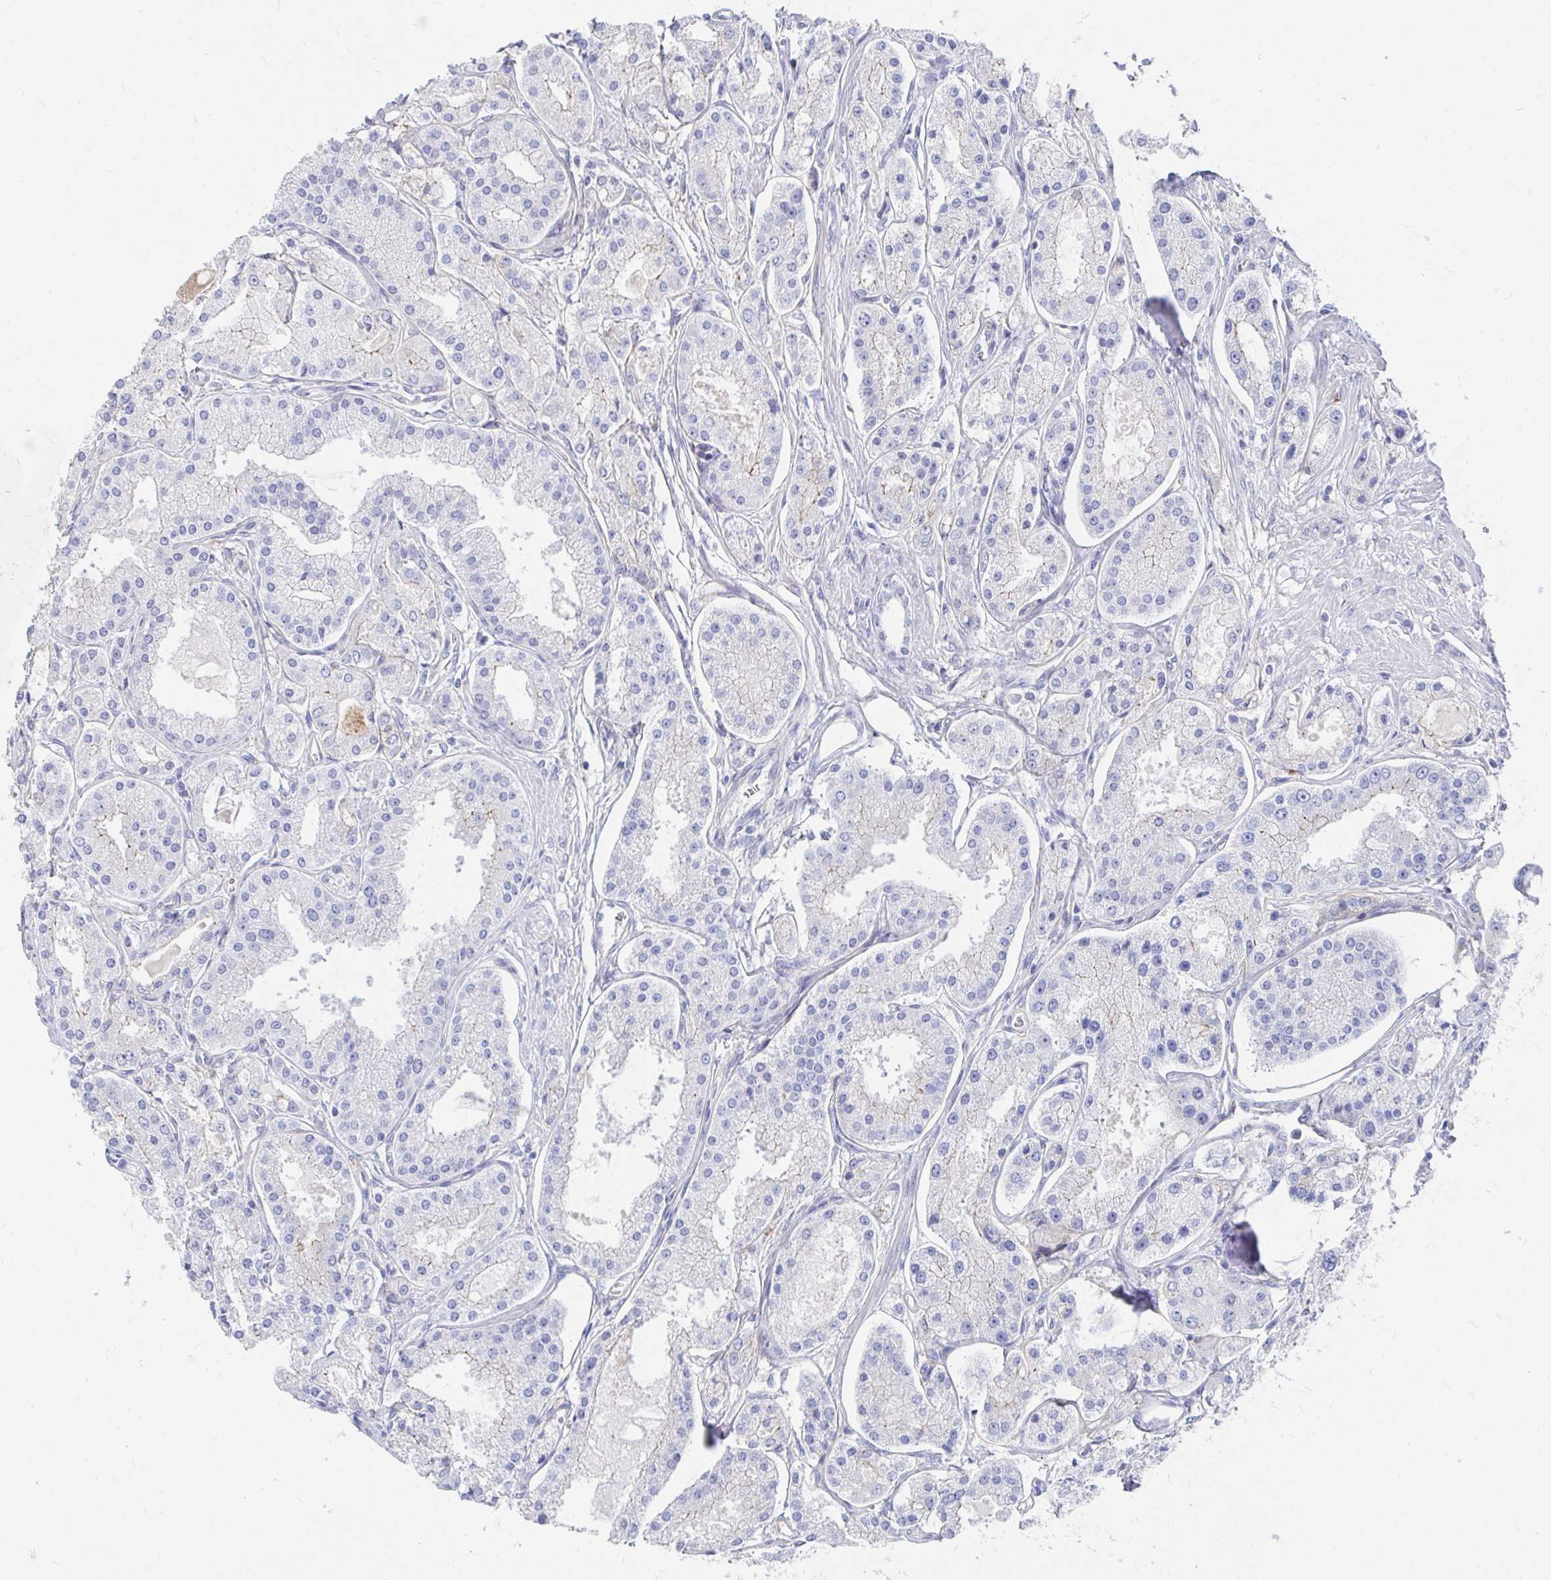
{"staining": {"intensity": "negative", "quantity": "none", "location": "none"}, "tissue": "prostate cancer", "cell_type": "Tumor cells", "image_type": "cancer", "snomed": [{"axis": "morphology", "description": "Adenocarcinoma, High grade"}, {"axis": "topography", "description": "Prostate"}], "caption": "High magnification brightfield microscopy of prostate cancer stained with DAB (brown) and counterstained with hematoxylin (blue): tumor cells show no significant positivity.", "gene": "LAMC3", "patient": {"sex": "male", "age": 66}}